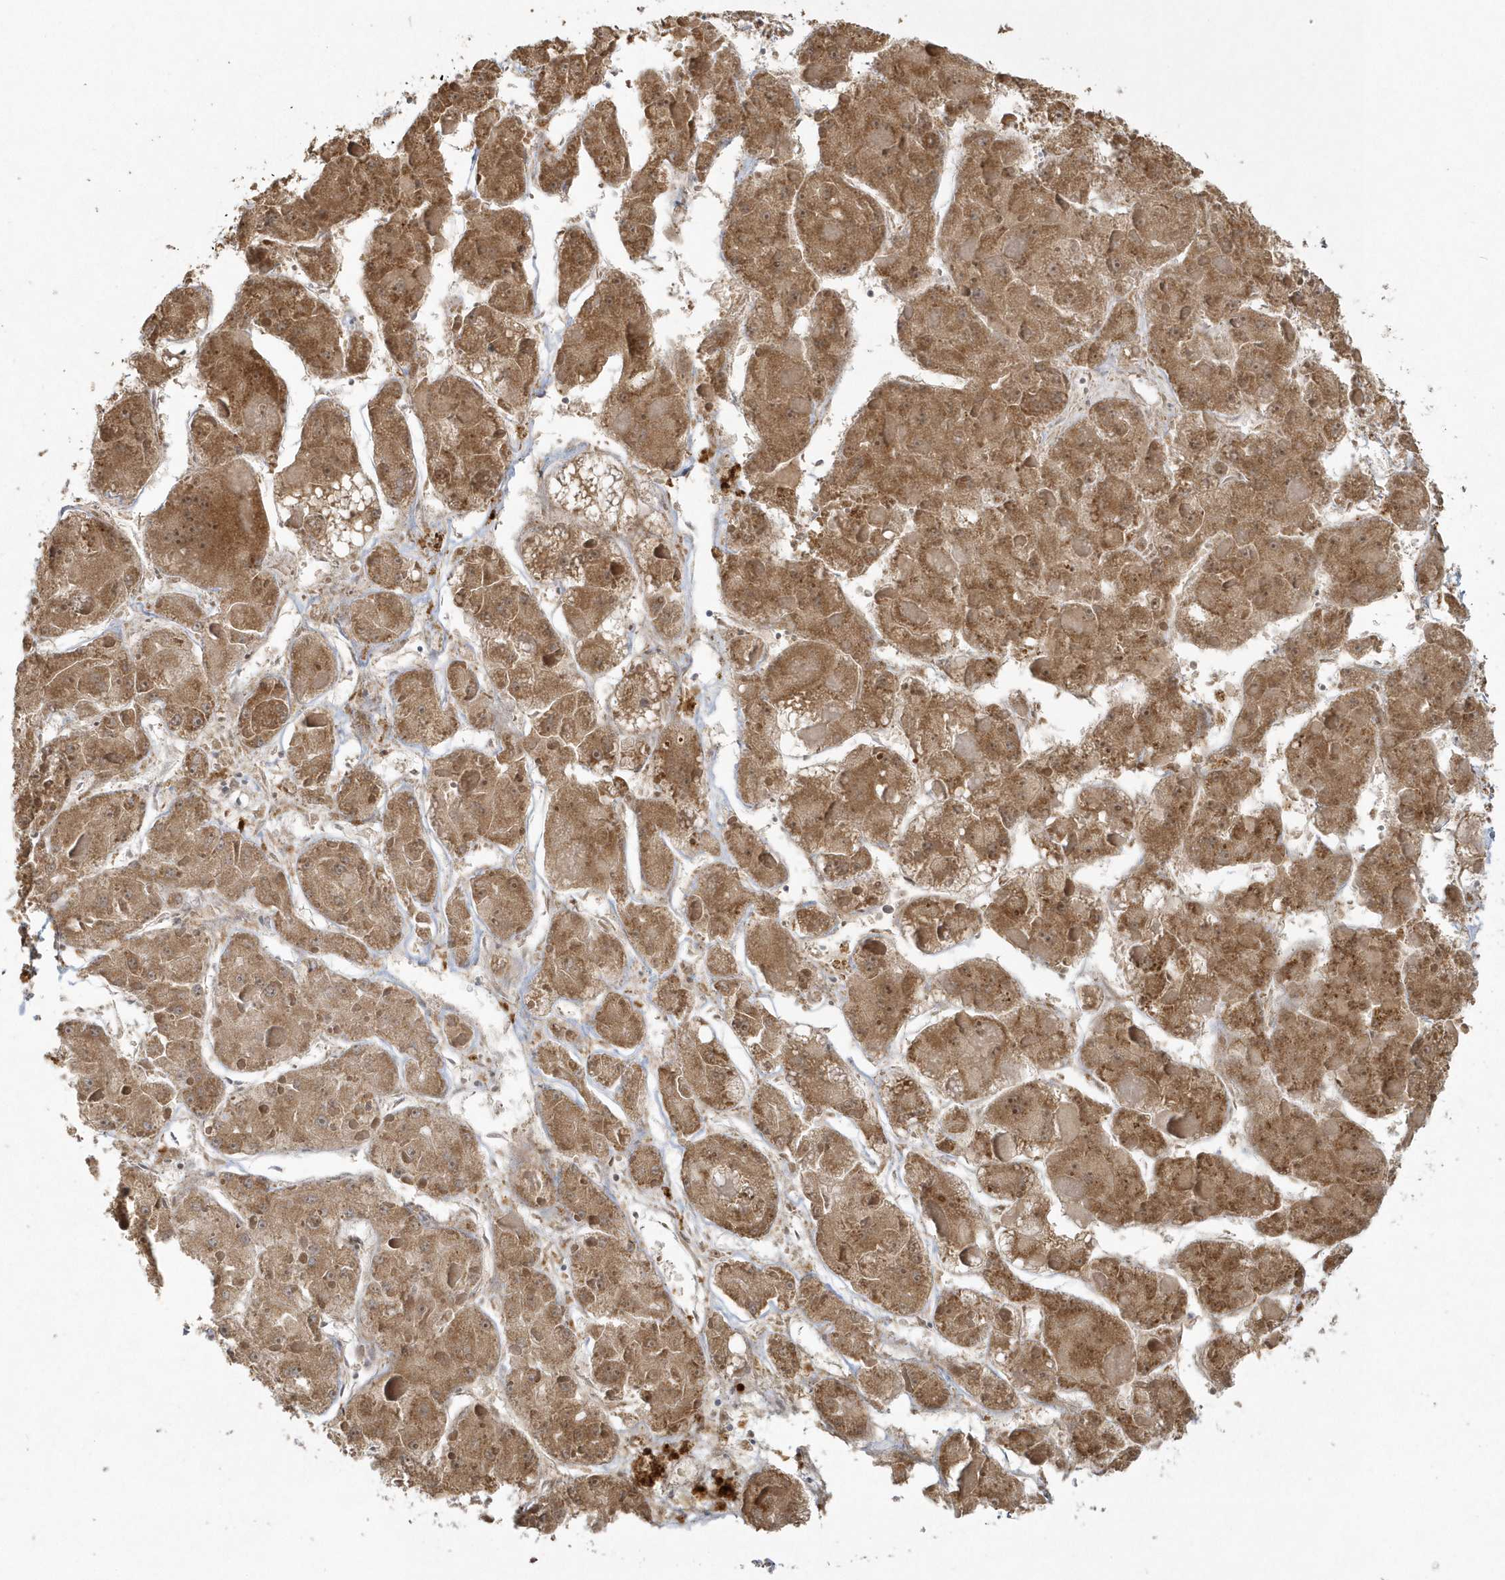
{"staining": {"intensity": "moderate", "quantity": ">75%", "location": "cytoplasmic/membranous"}, "tissue": "liver cancer", "cell_type": "Tumor cells", "image_type": "cancer", "snomed": [{"axis": "morphology", "description": "Carcinoma, Hepatocellular, NOS"}, {"axis": "topography", "description": "Liver"}], "caption": "Immunohistochemistry (IHC) photomicrograph of human liver hepatocellular carcinoma stained for a protein (brown), which demonstrates medium levels of moderate cytoplasmic/membranous expression in about >75% of tumor cells.", "gene": "BLTP3A", "patient": {"sex": "female", "age": 73}}